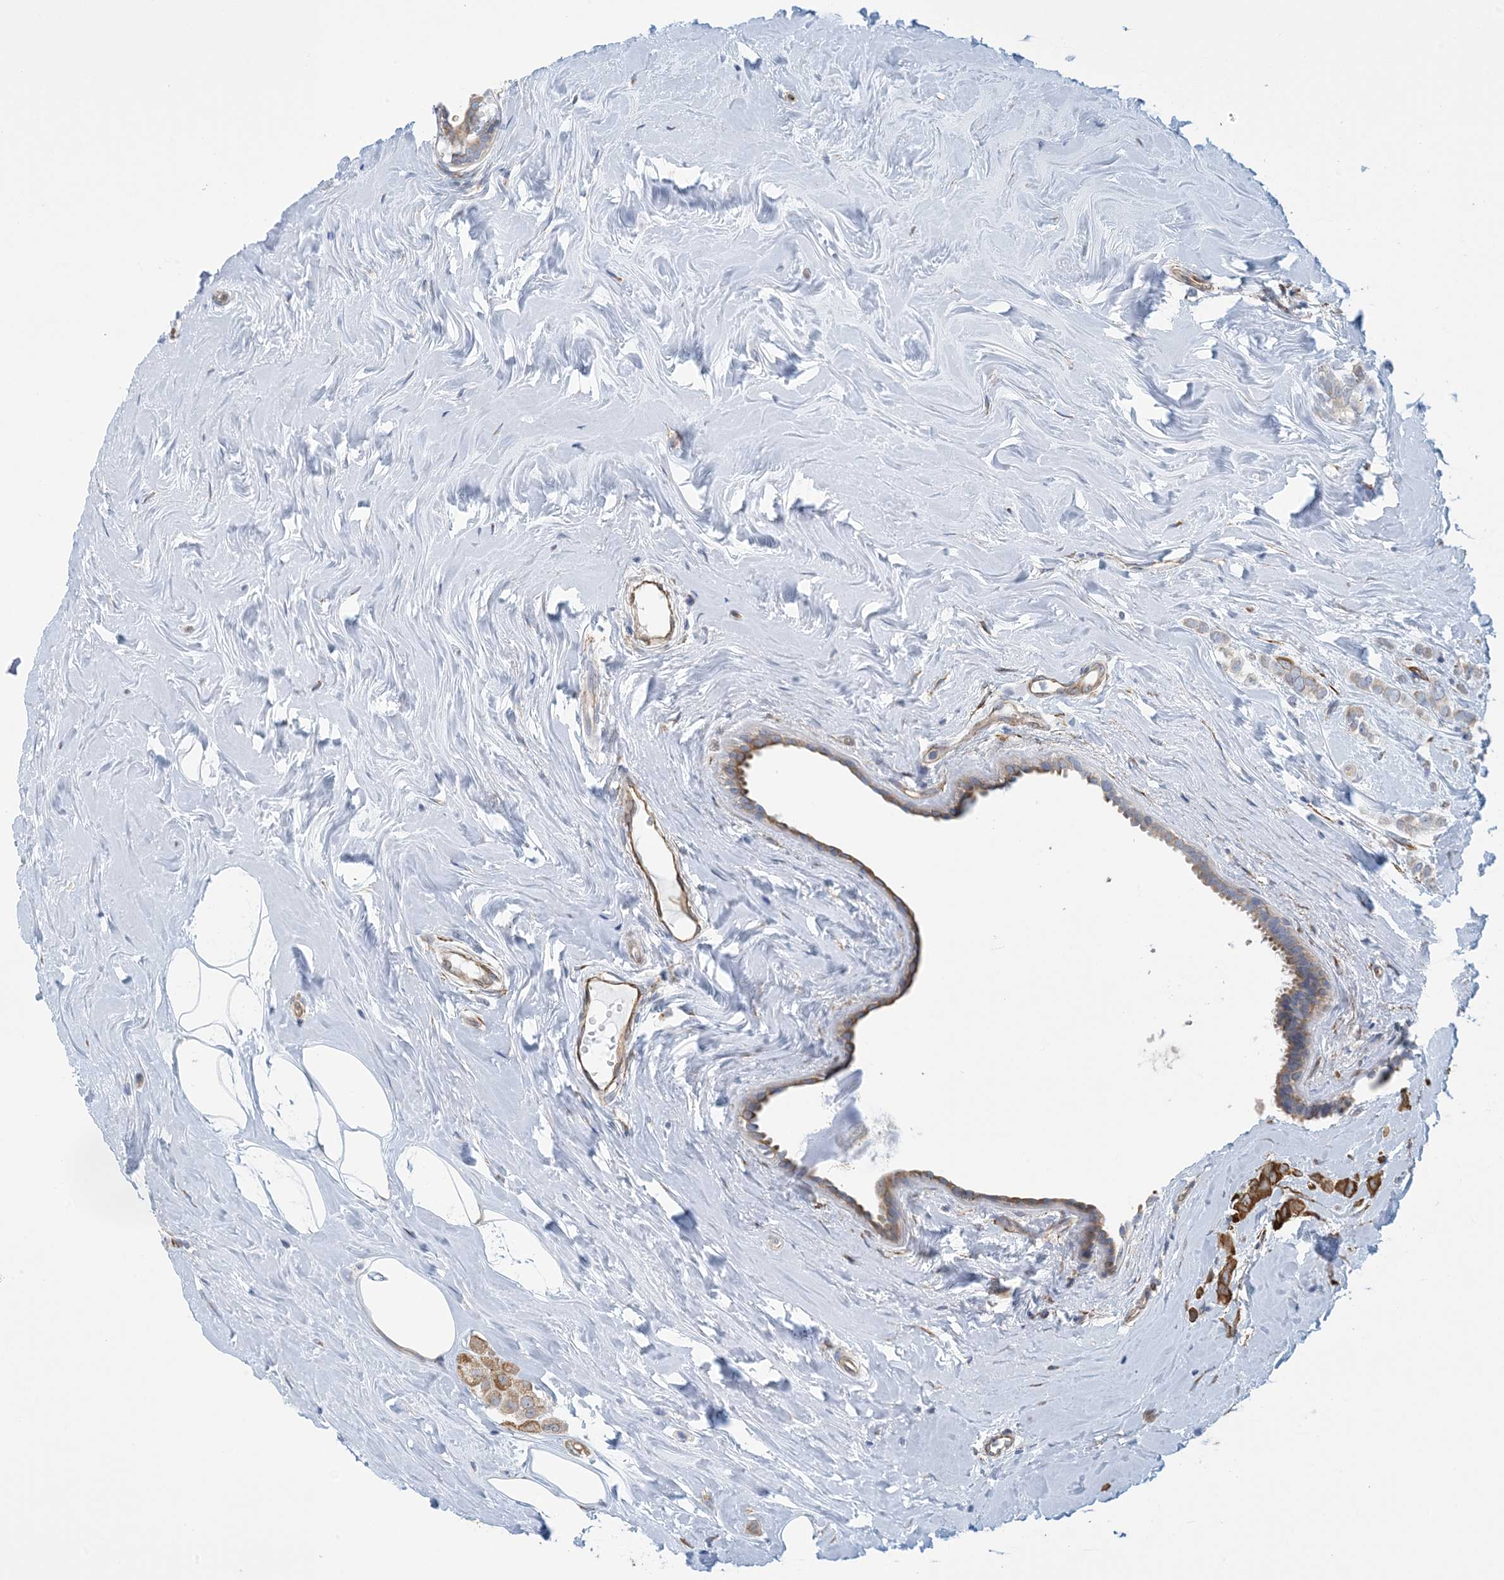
{"staining": {"intensity": "strong", "quantity": "<25%", "location": "cytoplasmic/membranous"}, "tissue": "breast cancer", "cell_type": "Tumor cells", "image_type": "cancer", "snomed": [{"axis": "morphology", "description": "Lobular carcinoma"}, {"axis": "topography", "description": "Breast"}], "caption": "Immunohistochemistry staining of lobular carcinoma (breast), which demonstrates medium levels of strong cytoplasmic/membranous positivity in approximately <25% of tumor cells indicating strong cytoplasmic/membranous protein staining. The staining was performed using DAB (3,3'-diaminobenzidine) (brown) for protein detection and nuclei were counterstained in hematoxylin (blue).", "gene": "CCDC14", "patient": {"sex": "female", "age": 47}}